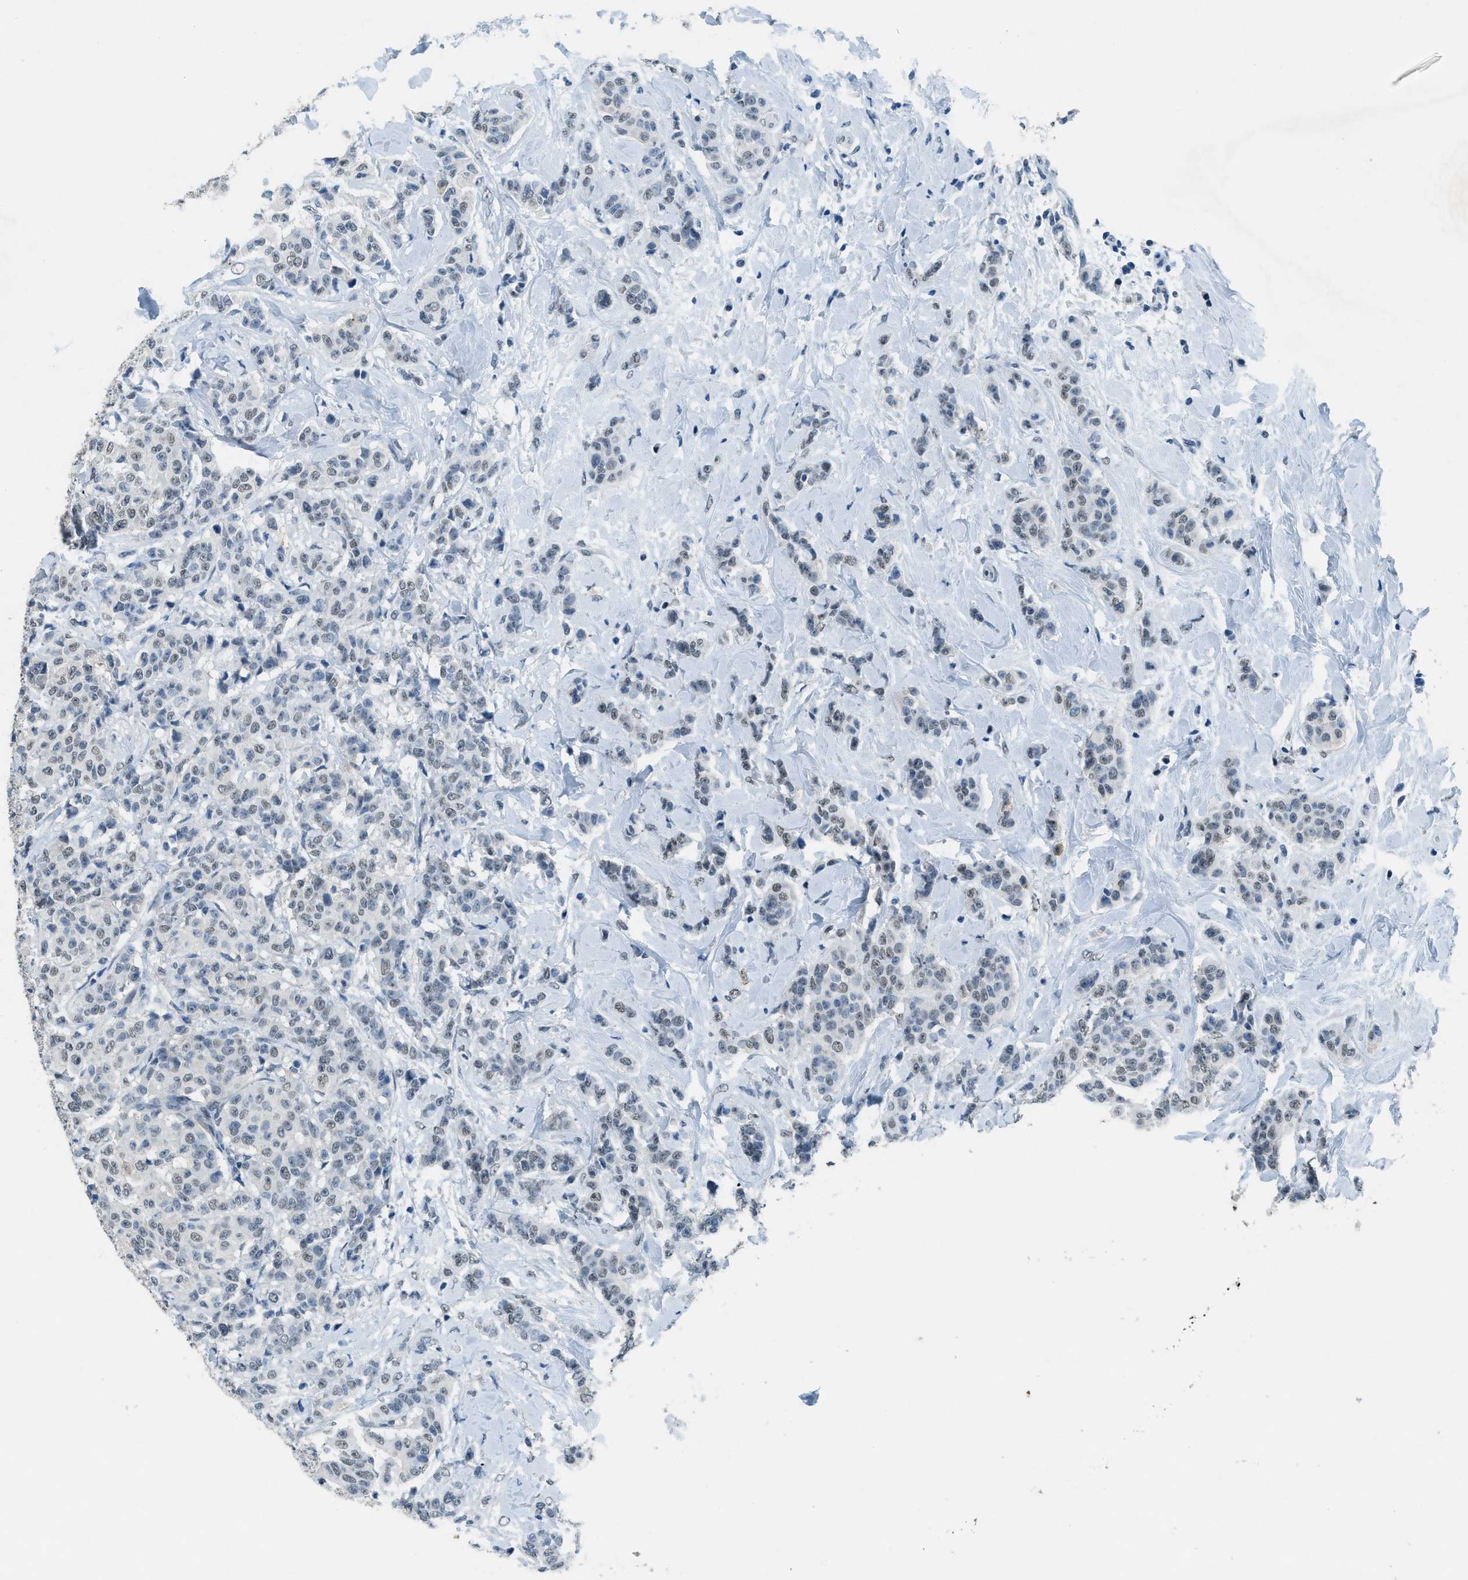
{"staining": {"intensity": "weak", "quantity": "25%-75%", "location": "nuclear"}, "tissue": "breast cancer", "cell_type": "Tumor cells", "image_type": "cancer", "snomed": [{"axis": "morphology", "description": "Normal tissue, NOS"}, {"axis": "morphology", "description": "Duct carcinoma"}, {"axis": "topography", "description": "Breast"}], "caption": "A low amount of weak nuclear staining is appreciated in approximately 25%-75% of tumor cells in breast invasive ductal carcinoma tissue. The staining is performed using DAB brown chromogen to label protein expression. The nuclei are counter-stained blue using hematoxylin.", "gene": "TTC13", "patient": {"sex": "female", "age": 40}}